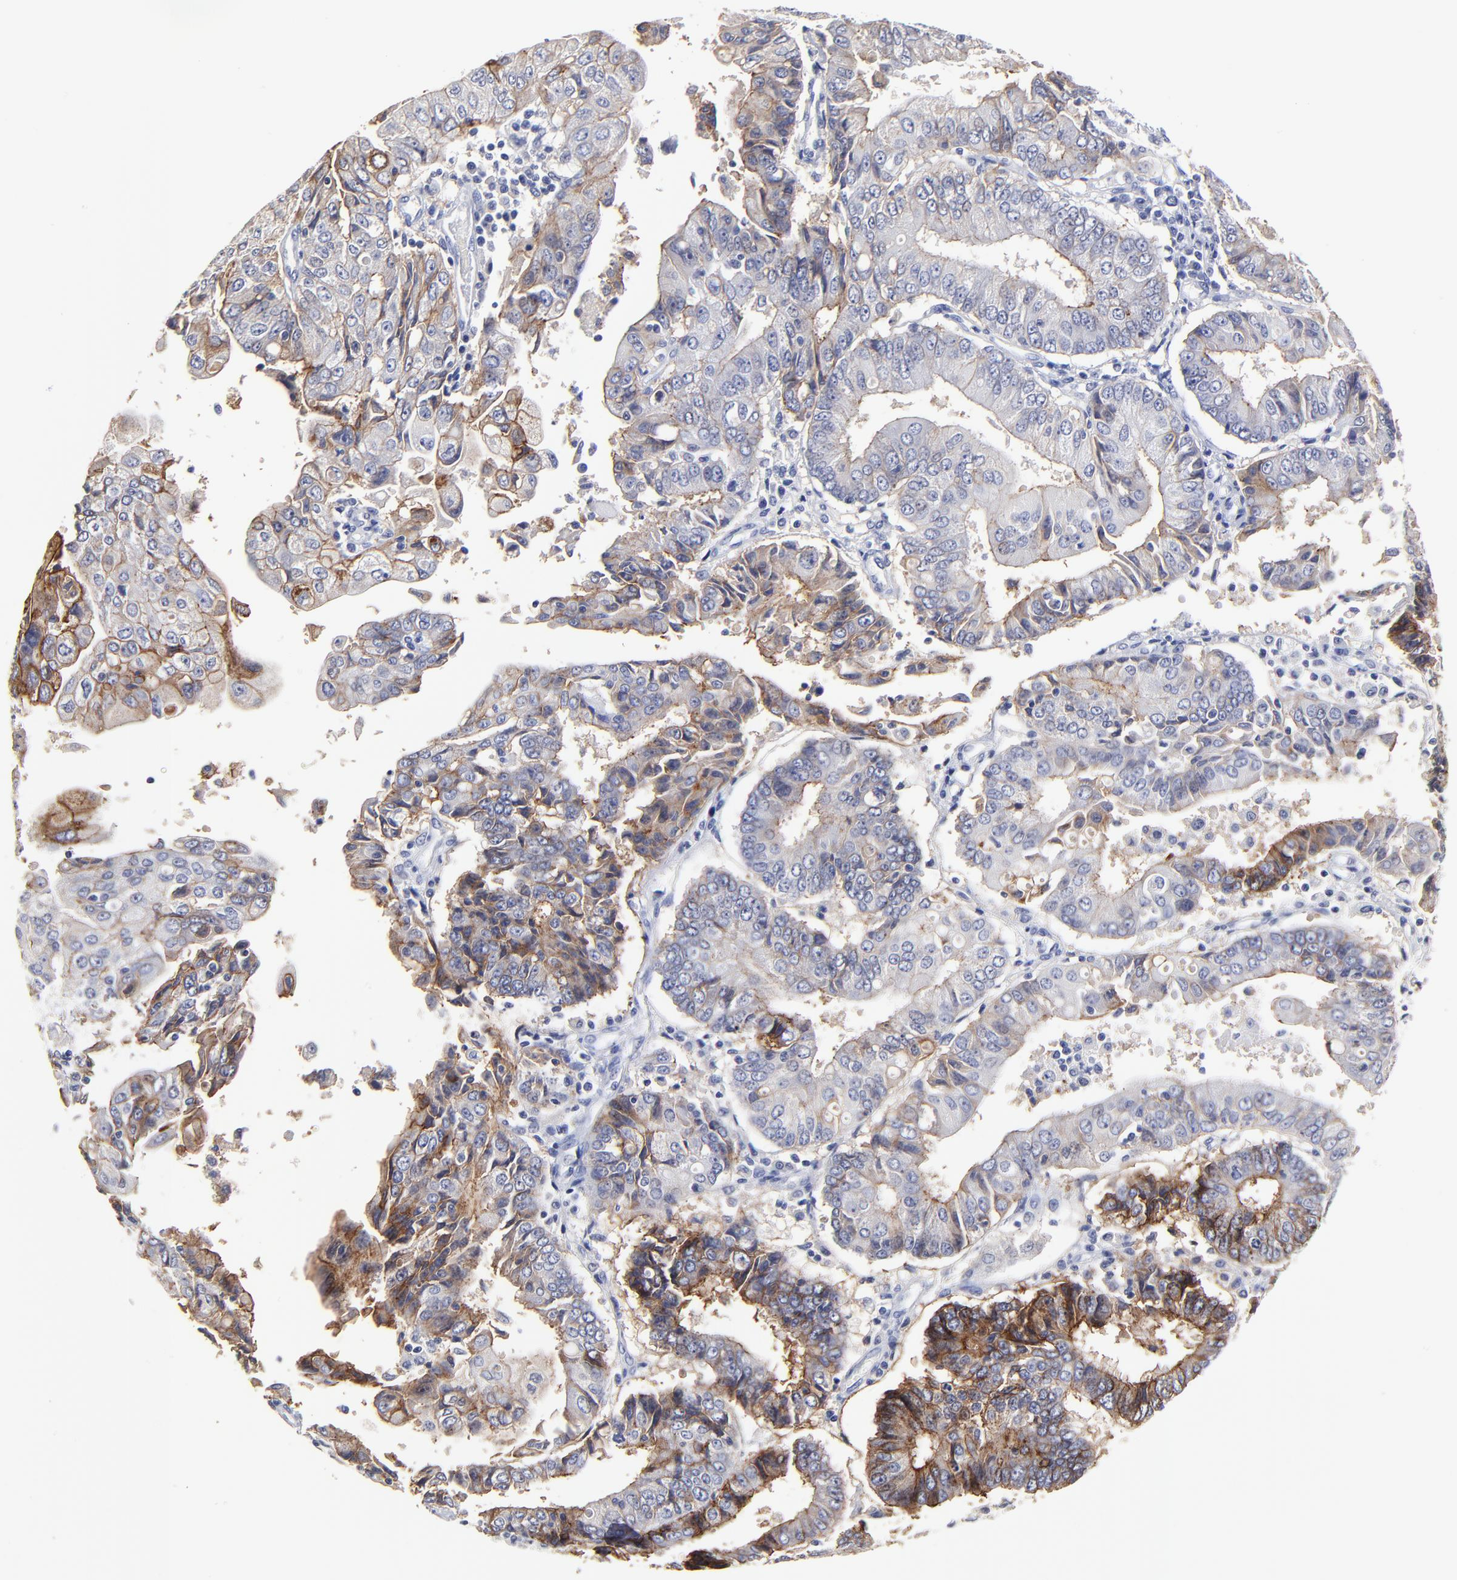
{"staining": {"intensity": "moderate", "quantity": "<25%", "location": "cytoplasmic/membranous"}, "tissue": "endometrial cancer", "cell_type": "Tumor cells", "image_type": "cancer", "snomed": [{"axis": "morphology", "description": "Adenocarcinoma, NOS"}, {"axis": "topography", "description": "Endometrium"}], "caption": "IHC (DAB (3,3'-diaminobenzidine)) staining of adenocarcinoma (endometrial) exhibits moderate cytoplasmic/membranous protein positivity in approximately <25% of tumor cells.", "gene": "CXADR", "patient": {"sex": "female", "age": 75}}